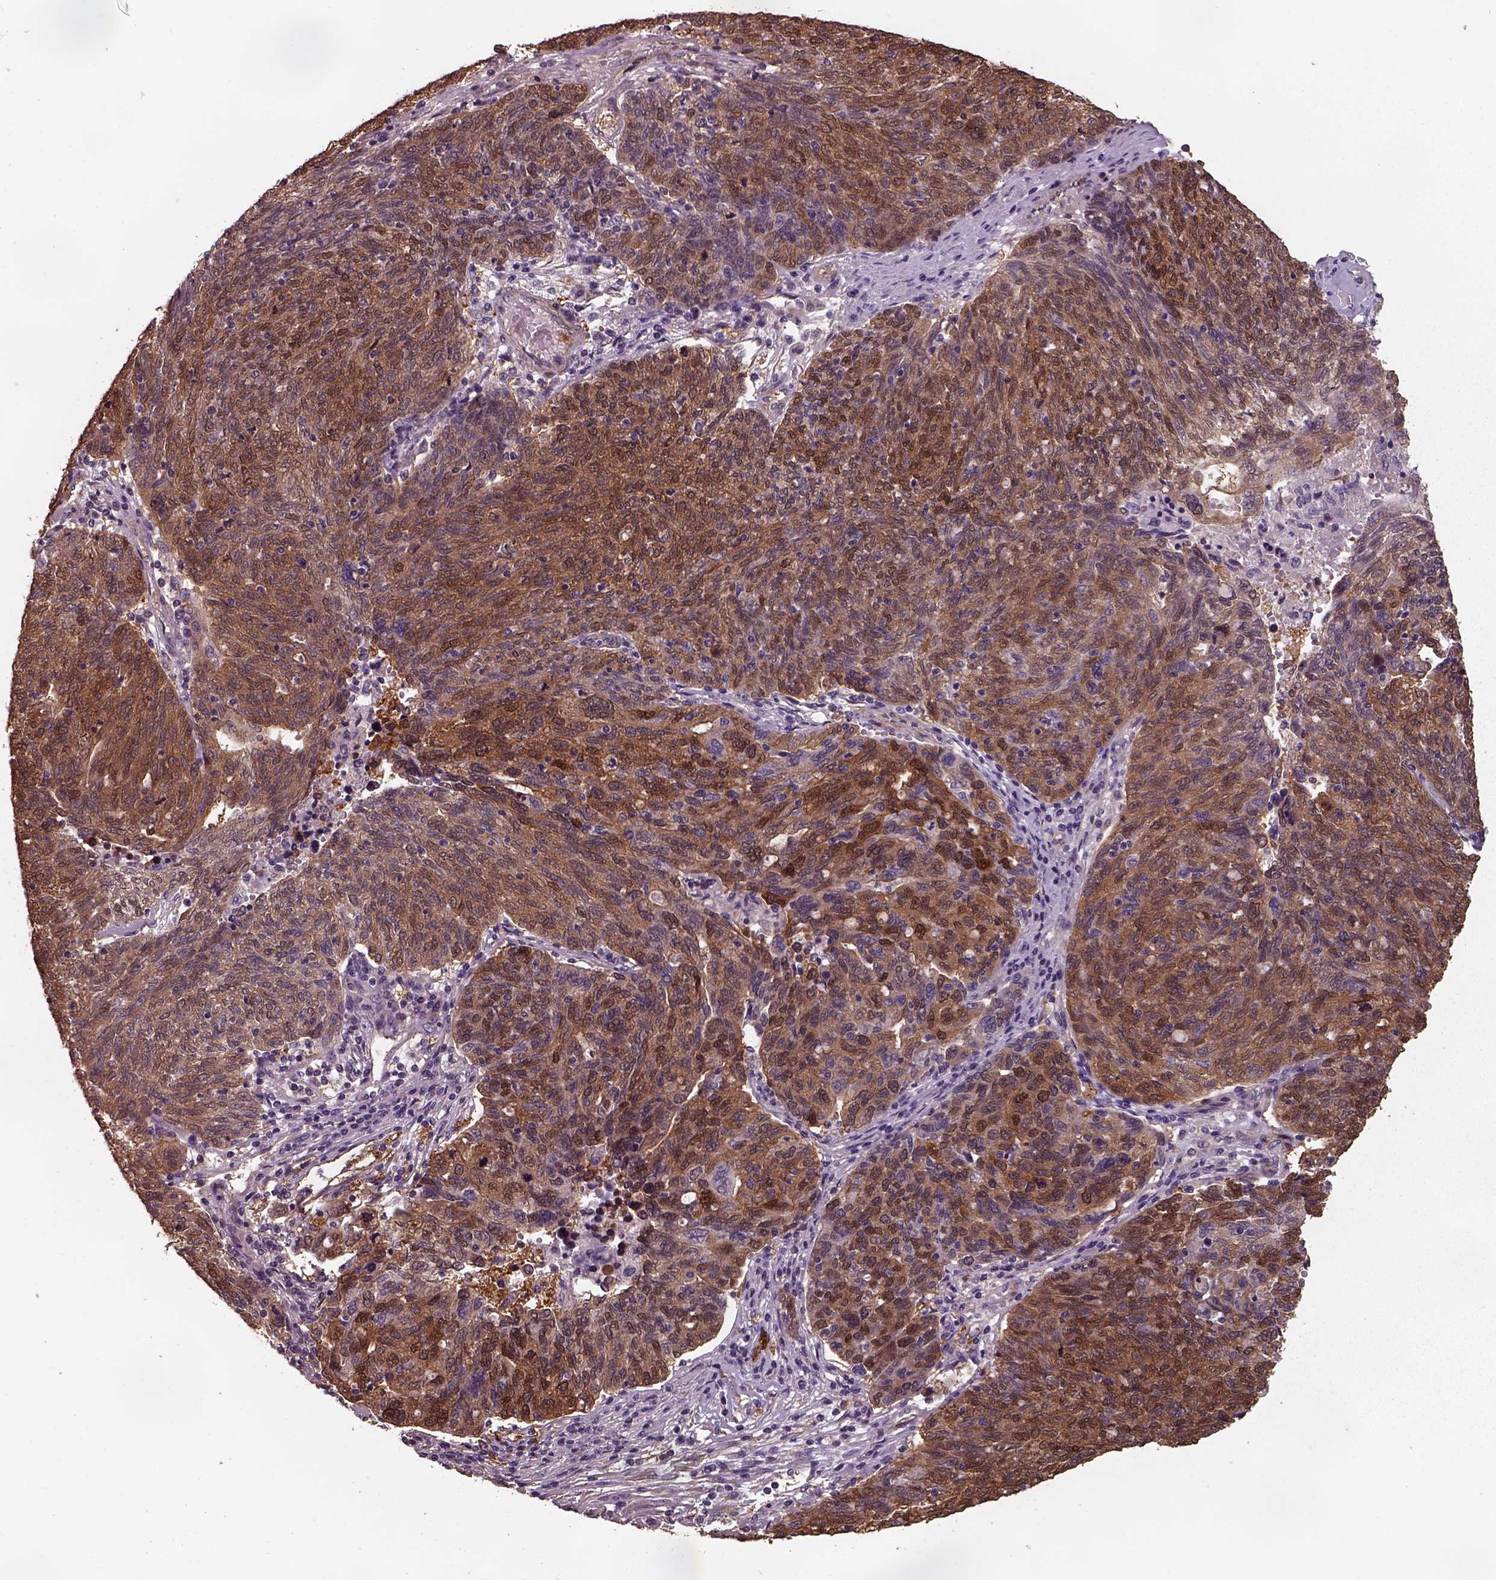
{"staining": {"intensity": "moderate", "quantity": ">75%", "location": "cytoplasmic/membranous"}, "tissue": "ovarian cancer", "cell_type": "Tumor cells", "image_type": "cancer", "snomed": [{"axis": "morphology", "description": "Carcinoma, endometroid"}, {"axis": "topography", "description": "Ovary"}], "caption": "High-power microscopy captured an immunohistochemistry (IHC) histopathology image of ovarian endometroid carcinoma, revealing moderate cytoplasmic/membranous staining in about >75% of tumor cells. (DAB (3,3'-diaminobenzidine) = brown stain, brightfield microscopy at high magnification).", "gene": "ISYNA1", "patient": {"sex": "female", "age": 58}}